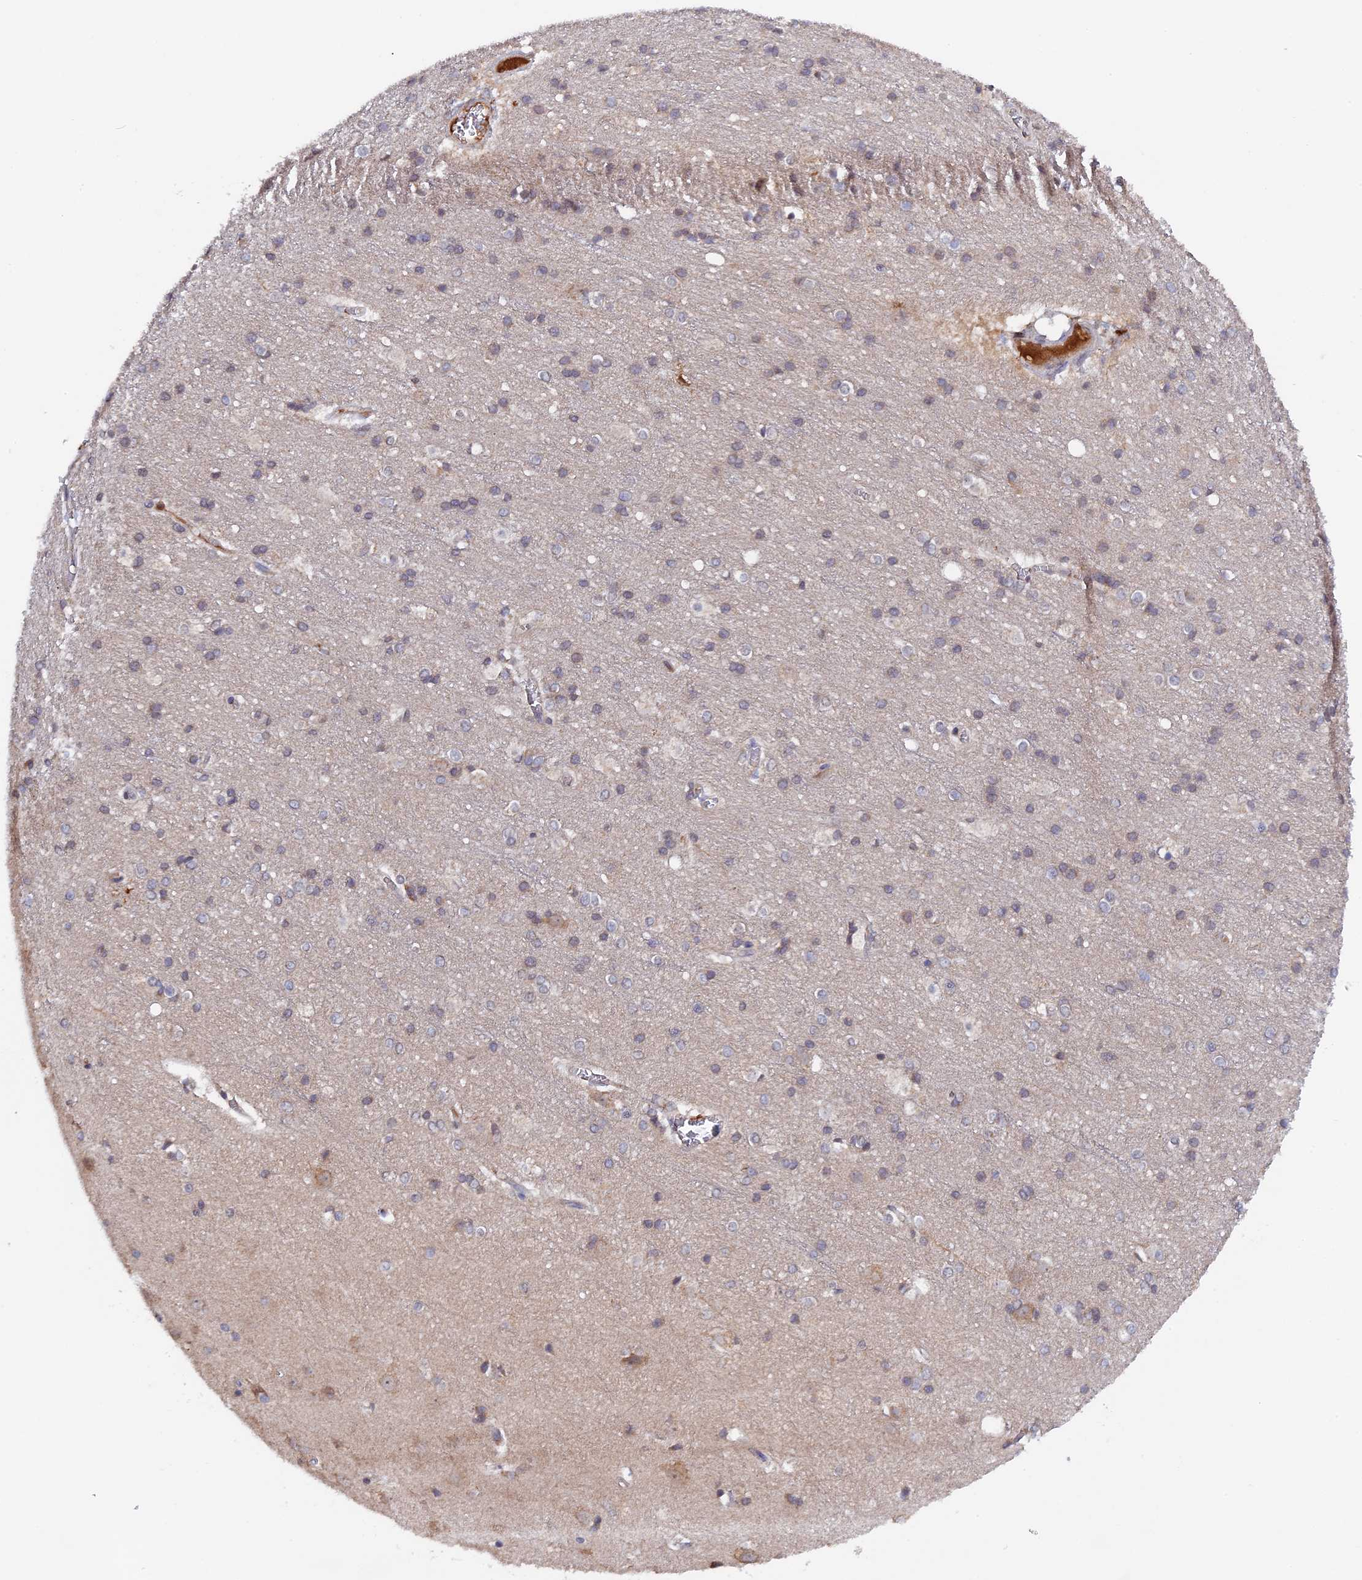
{"staining": {"intensity": "moderate", "quantity": "25%-75%", "location": "cytoplasmic/membranous"}, "tissue": "cerebral cortex", "cell_type": "Endothelial cells", "image_type": "normal", "snomed": [{"axis": "morphology", "description": "Normal tissue, NOS"}, {"axis": "topography", "description": "Cerebral cortex"}], "caption": "High-magnification brightfield microscopy of normal cerebral cortex stained with DAB (brown) and counterstained with hematoxylin (blue). endothelial cells exhibit moderate cytoplasmic/membranous expression is present in approximately25%-75% of cells.", "gene": "RAB15", "patient": {"sex": "male", "age": 54}}